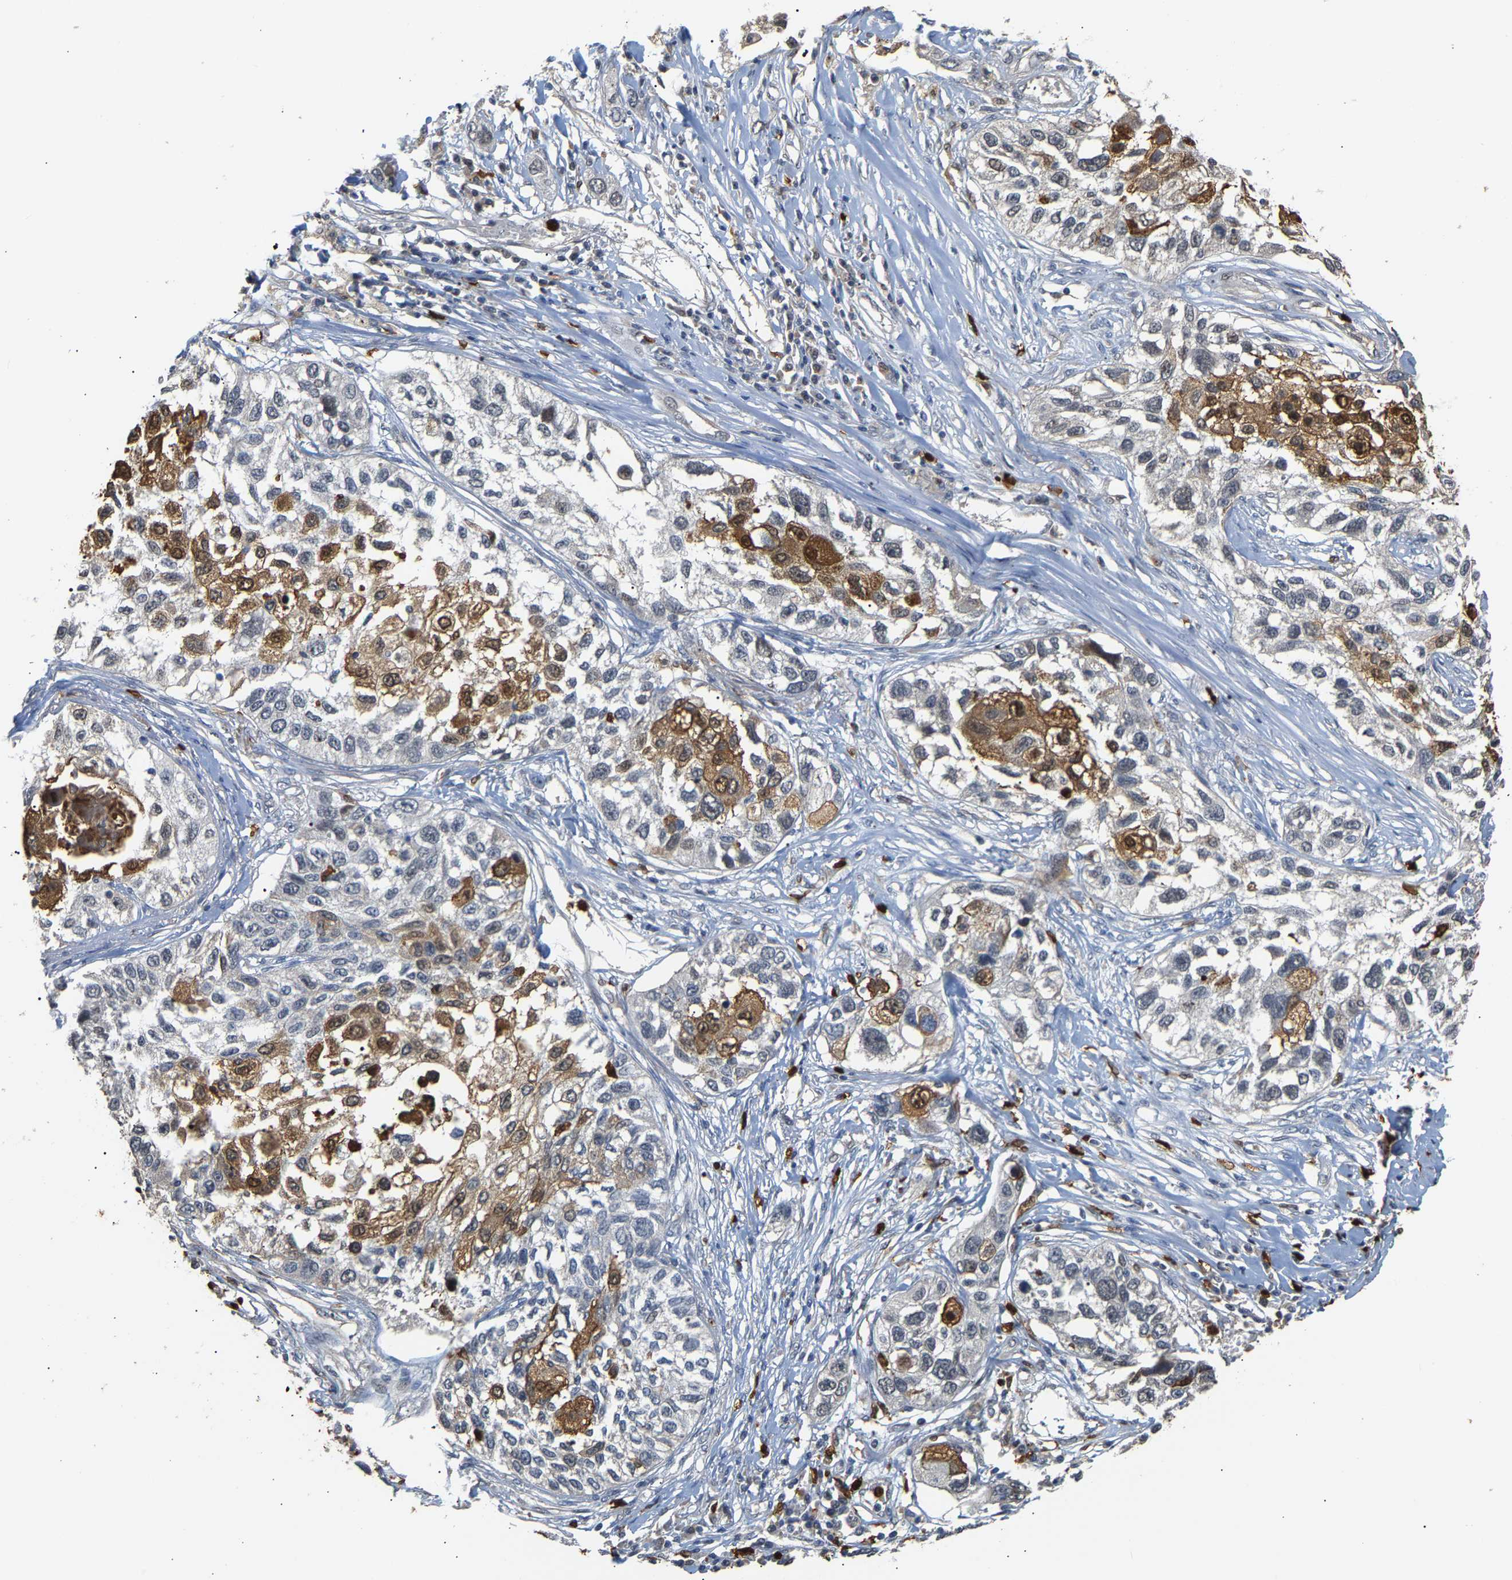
{"staining": {"intensity": "moderate", "quantity": "<25%", "location": "cytoplasmic/membranous,nuclear"}, "tissue": "lung cancer", "cell_type": "Tumor cells", "image_type": "cancer", "snomed": [{"axis": "morphology", "description": "Squamous cell carcinoma, NOS"}, {"axis": "topography", "description": "Lung"}], "caption": "This photomicrograph reveals IHC staining of lung cancer, with low moderate cytoplasmic/membranous and nuclear staining in approximately <25% of tumor cells.", "gene": "TDRD7", "patient": {"sex": "male", "age": 71}}